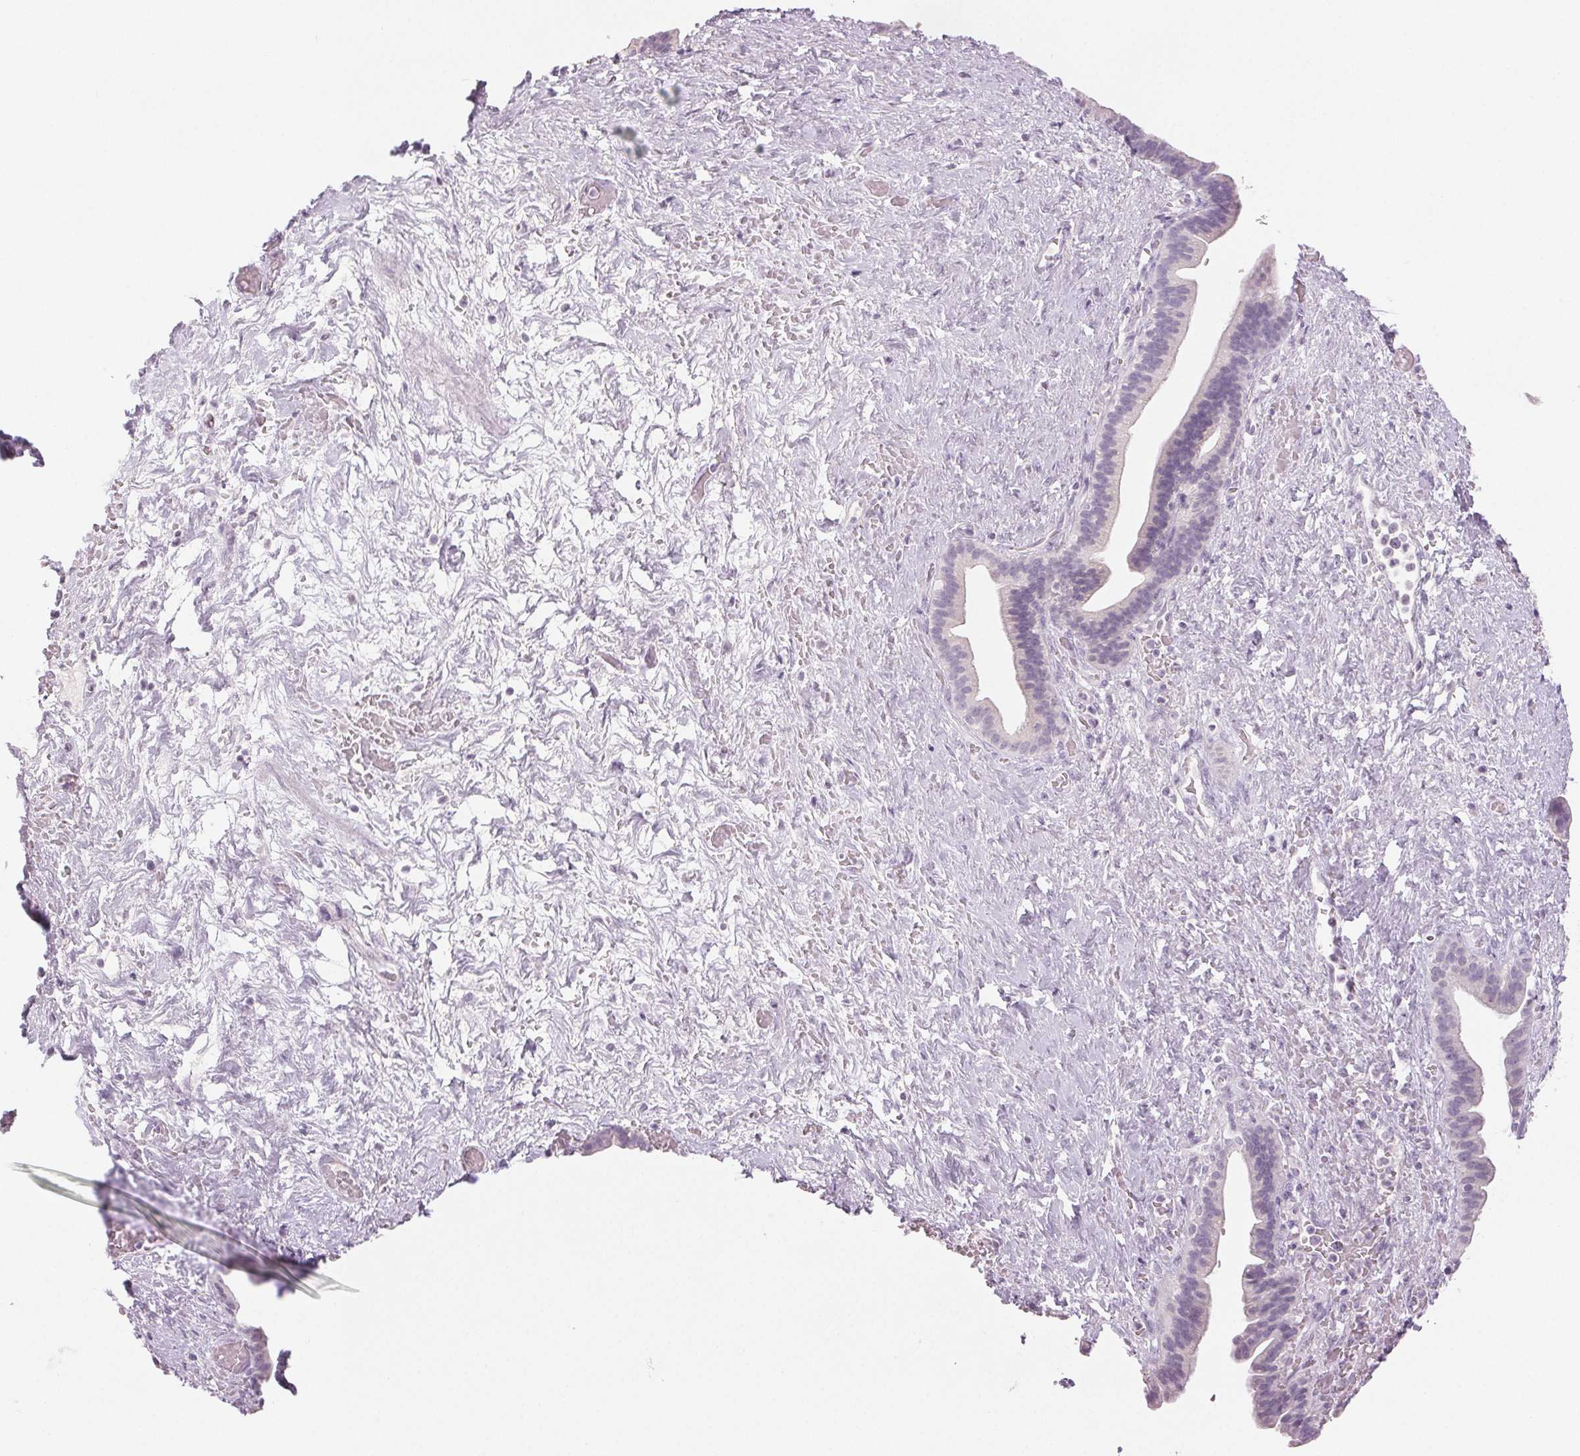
{"staining": {"intensity": "negative", "quantity": "none", "location": "none"}, "tissue": "pancreatic cancer", "cell_type": "Tumor cells", "image_type": "cancer", "snomed": [{"axis": "morphology", "description": "Adenocarcinoma, NOS"}, {"axis": "topography", "description": "Pancreas"}], "caption": "DAB immunohistochemical staining of human pancreatic cancer (adenocarcinoma) reveals no significant positivity in tumor cells.", "gene": "EHHADH", "patient": {"sex": "male", "age": 44}}